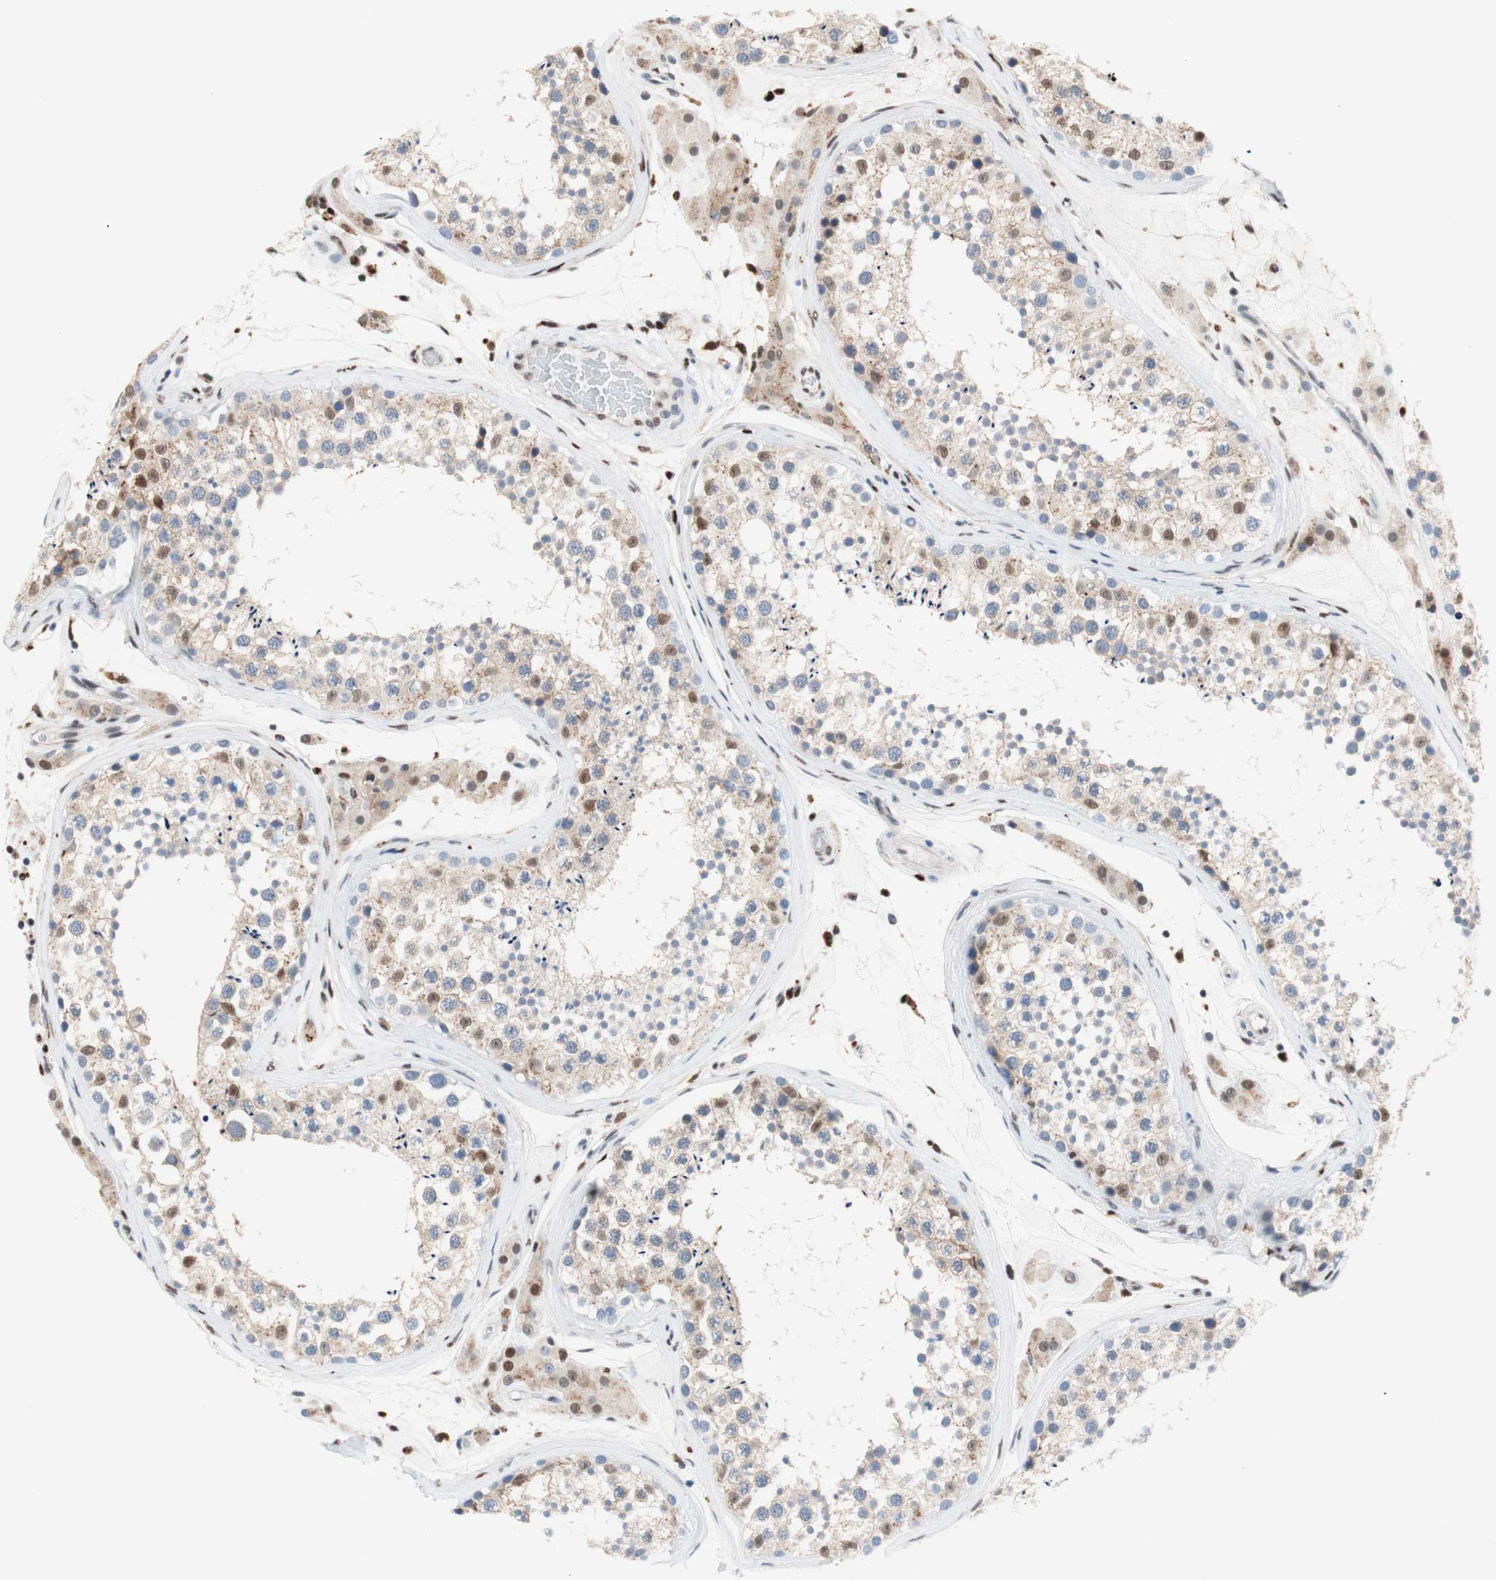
{"staining": {"intensity": "weak", "quantity": ">75%", "location": "cytoplasmic/membranous"}, "tissue": "testis", "cell_type": "Cells in seminiferous ducts", "image_type": "normal", "snomed": [{"axis": "morphology", "description": "Normal tissue, NOS"}, {"axis": "topography", "description": "Testis"}], "caption": "Protein expression analysis of unremarkable testis exhibits weak cytoplasmic/membranous positivity in about >75% of cells in seminiferous ducts. Nuclei are stained in blue.", "gene": "EED", "patient": {"sex": "male", "age": 46}}